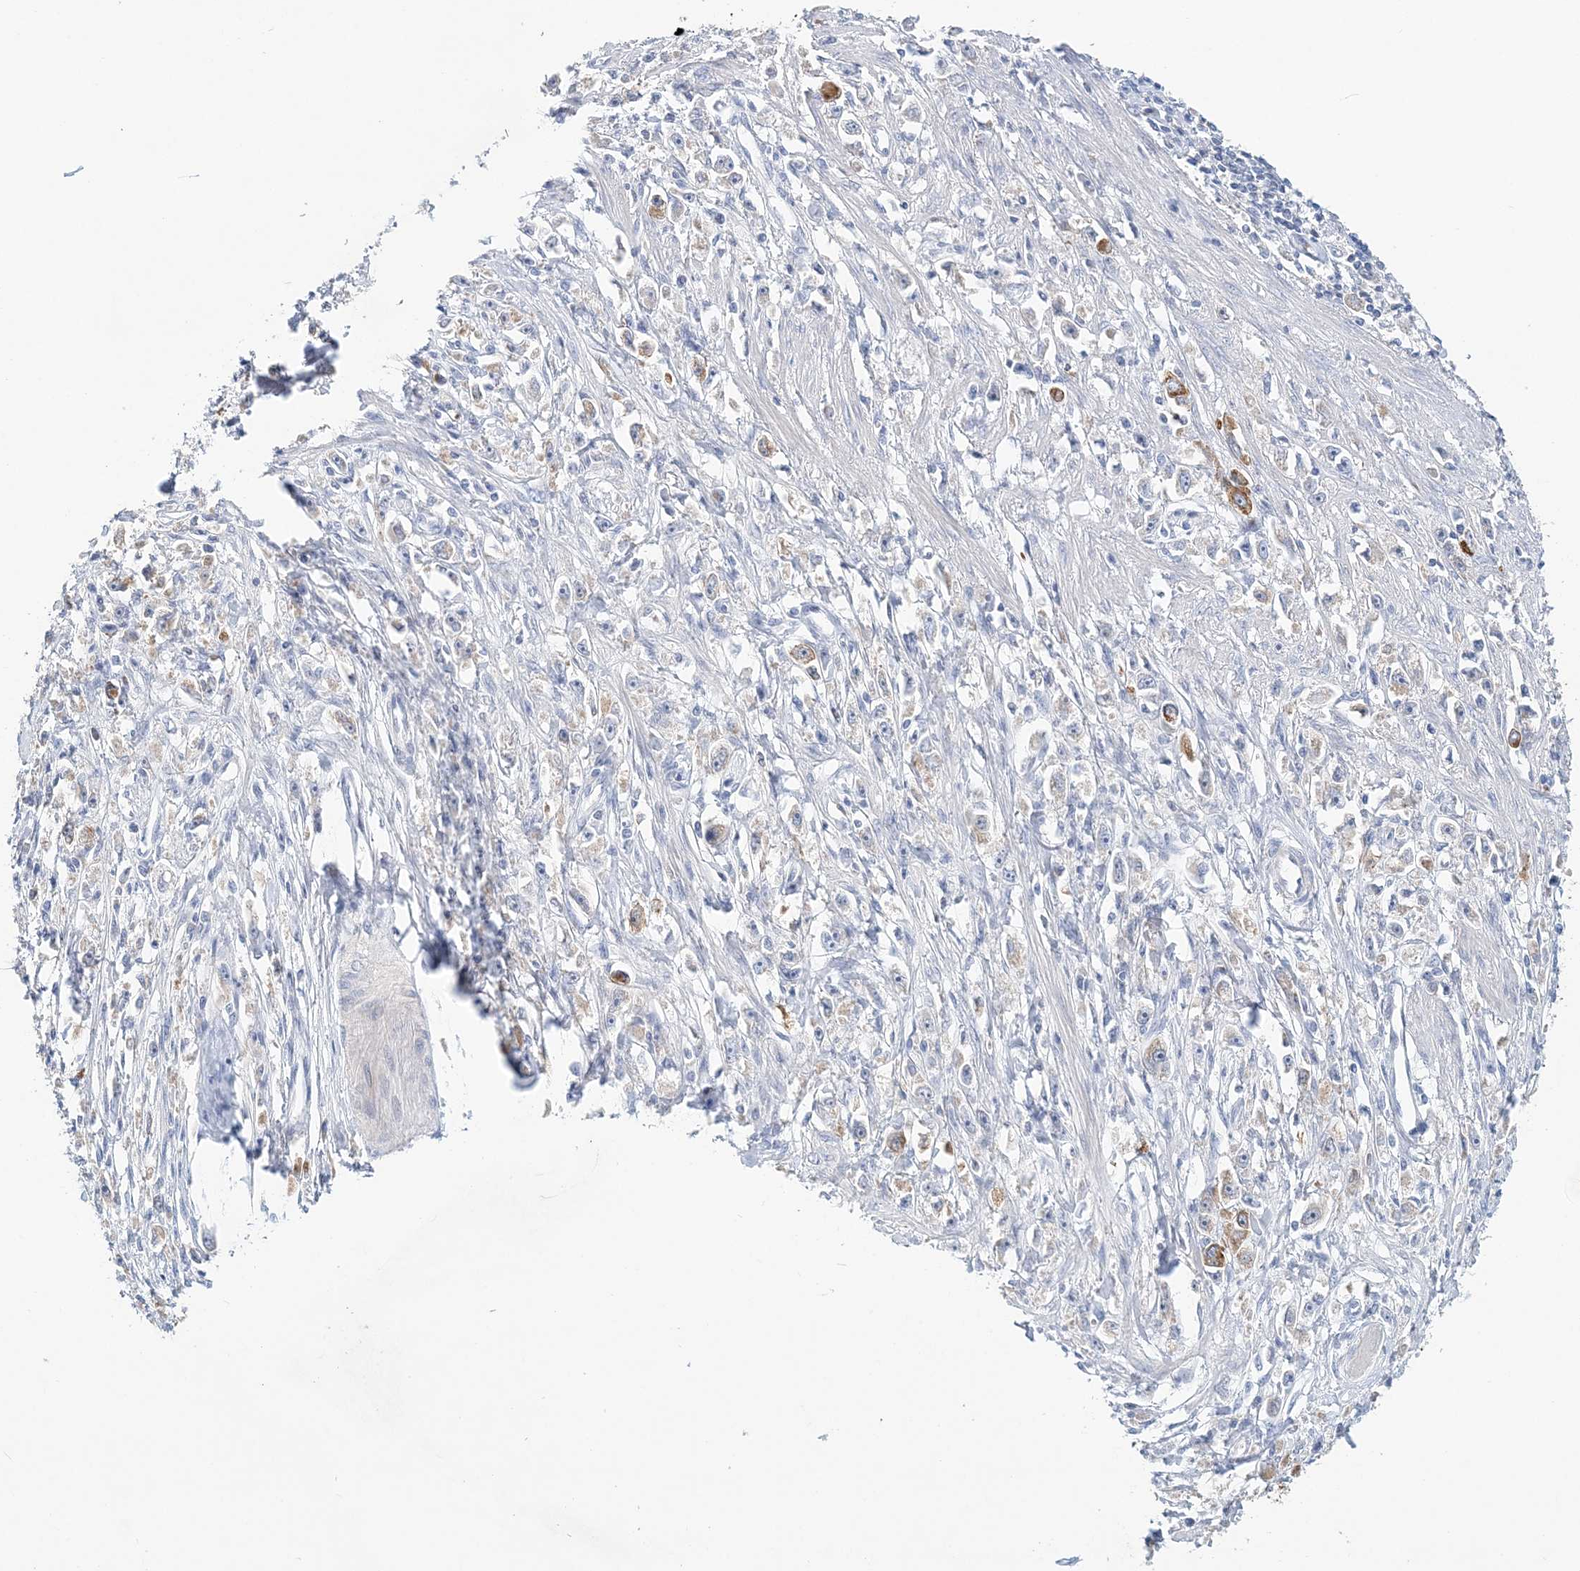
{"staining": {"intensity": "moderate", "quantity": "<25%", "location": "cytoplasmic/membranous"}, "tissue": "stomach cancer", "cell_type": "Tumor cells", "image_type": "cancer", "snomed": [{"axis": "morphology", "description": "Adenocarcinoma, NOS"}, {"axis": "topography", "description": "Stomach"}], "caption": "A brown stain shows moderate cytoplasmic/membranous positivity of a protein in adenocarcinoma (stomach) tumor cells.", "gene": "LRRIQ4", "patient": {"sex": "female", "age": 59}}